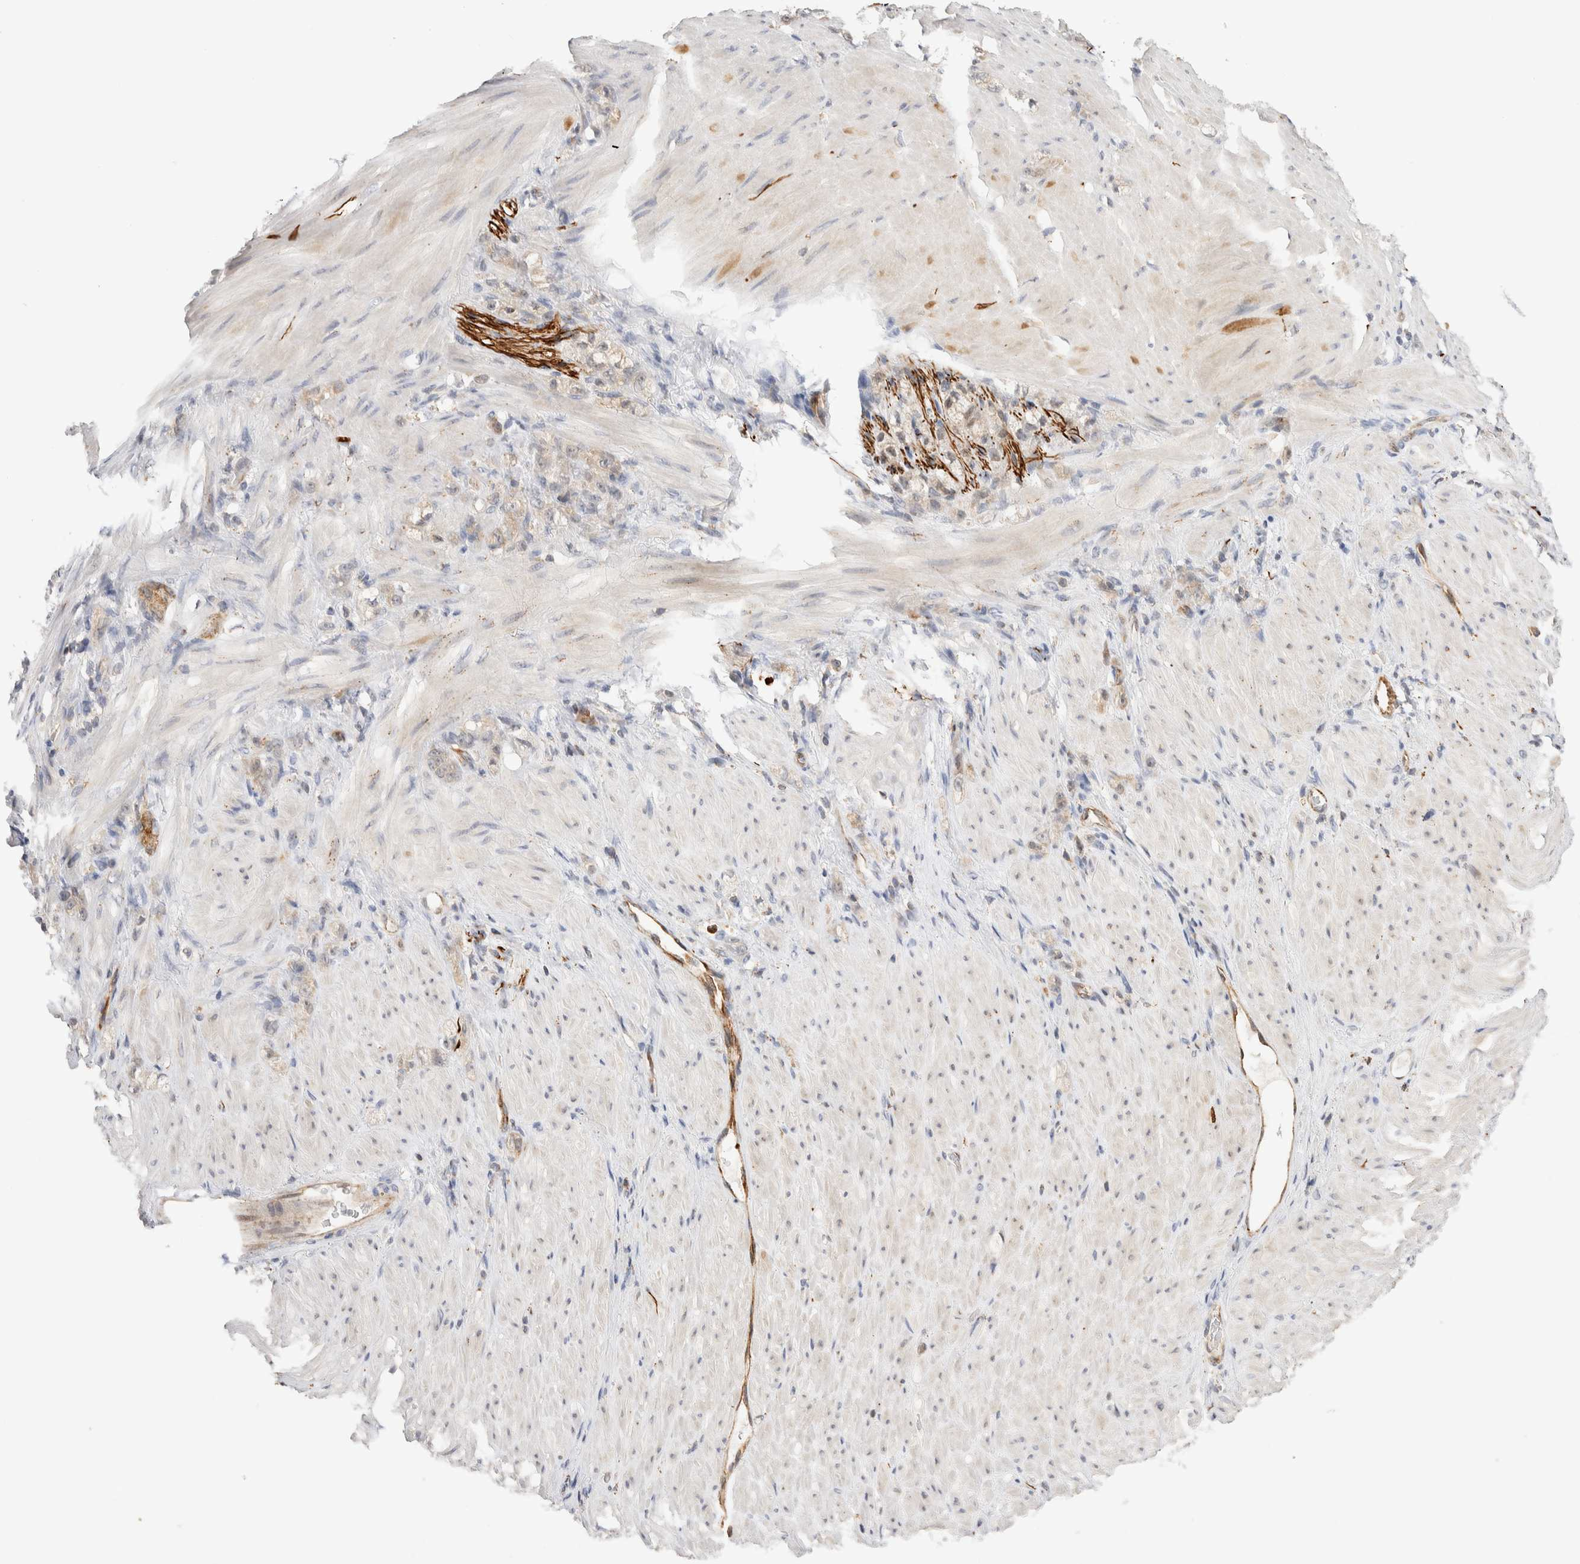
{"staining": {"intensity": "weak", "quantity": "25%-75%", "location": "cytoplasmic/membranous"}, "tissue": "stomach cancer", "cell_type": "Tumor cells", "image_type": "cancer", "snomed": [{"axis": "morphology", "description": "Normal tissue, NOS"}, {"axis": "morphology", "description": "Adenocarcinoma, NOS"}, {"axis": "topography", "description": "Stomach"}], "caption": "DAB immunohistochemical staining of human adenocarcinoma (stomach) demonstrates weak cytoplasmic/membranous protein positivity in approximately 25%-75% of tumor cells. The staining was performed using DAB (3,3'-diaminobenzidine) to visualize the protein expression in brown, while the nuclei were stained in blue with hematoxylin (Magnification: 20x).", "gene": "NSMAF", "patient": {"sex": "male", "age": 82}}